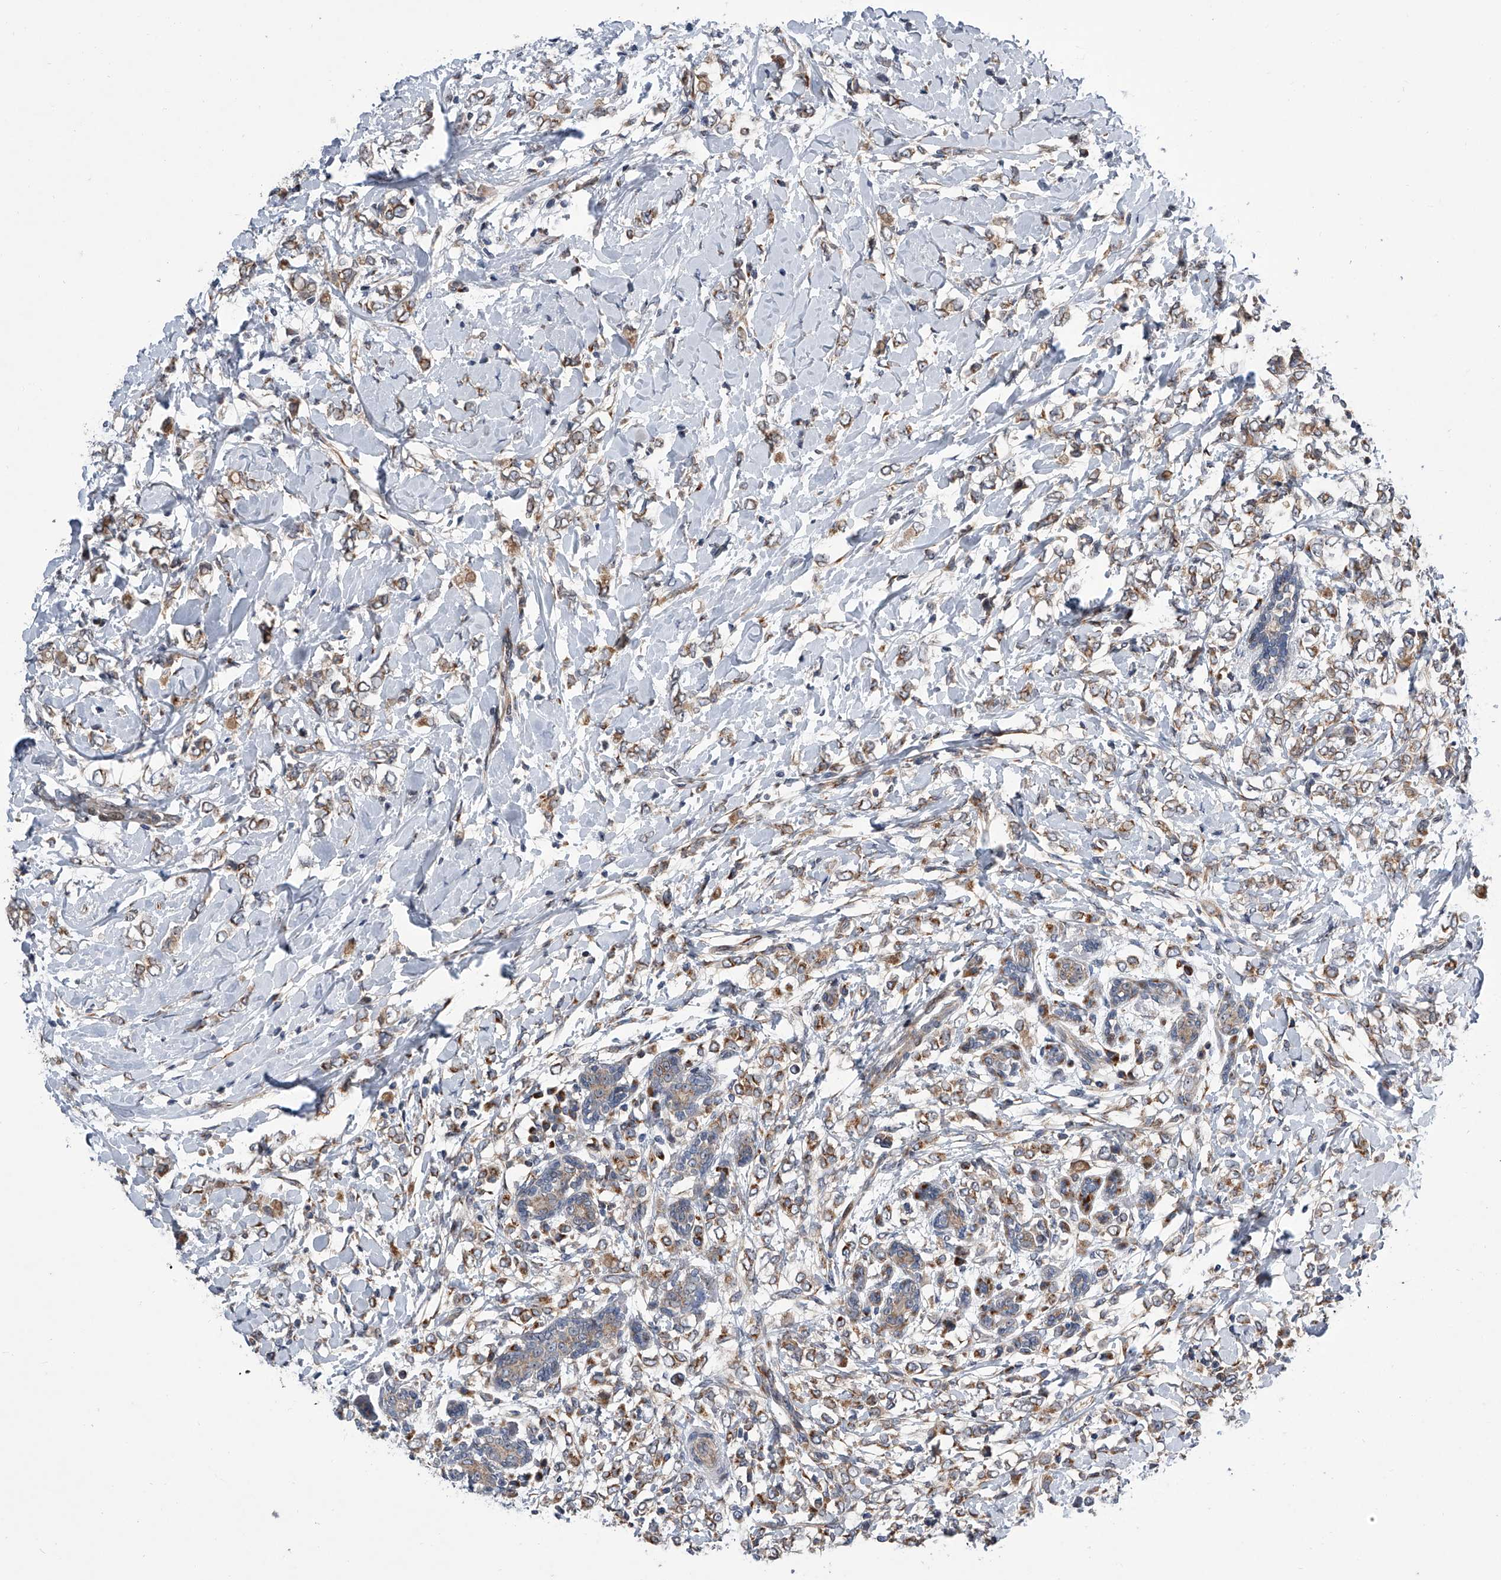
{"staining": {"intensity": "moderate", "quantity": ">75%", "location": "cytoplasmic/membranous"}, "tissue": "breast cancer", "cell_type": "Tumor cells", "image_type": "cancer", "snomed": [{"axis": "morphology", "description": "Normal tissue, NOS"}, {"axis": "morphology", "description": "Lobular carcinoma"}, {"axis": "topography", "description": "Breast"}], "caption": "Breast lobular carcinoma tissue demonstrates moderate cytoplasmic/membranous expression in about >75% of tumor cells", "gene": "DLGAP2", "patient": {"sex": "female", "age": 47}}